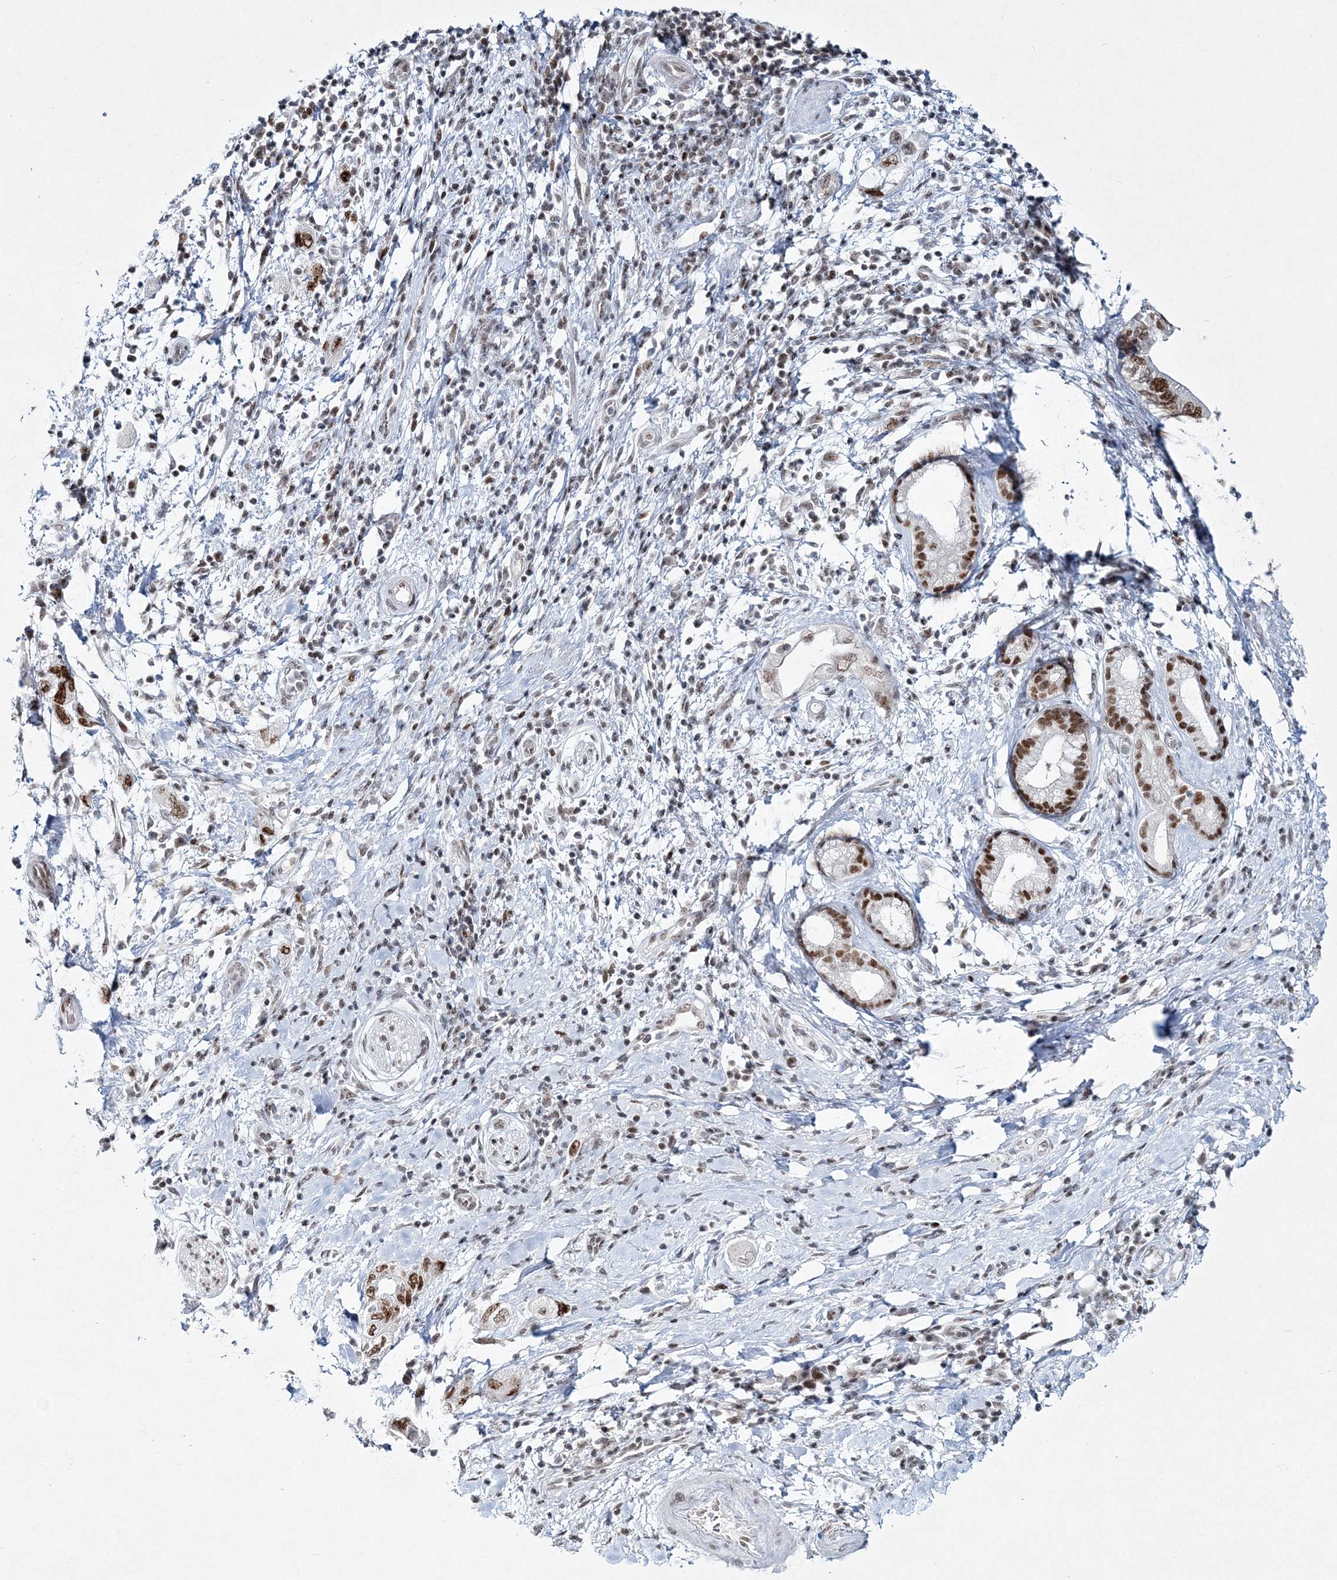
{"staining": {"intensity": "moderate", "quantity": ">75%", "location": "nuclear"}, "tissue": "pancreatic cancer", "cell_type": "Tumor cells", "image_type": "cancer", "snomed": [{"axis": "morphology", "description": "Adenocarcinoma, NOS"}, {"axis": "topography", "description": "Pancreas"}], "caption": "Immunohistochemical staining of pancreatic adenocarcinoma displays moderate nuclear protein staining in about >75% of tumor cells.", "gene": "LRRFIP2", "patient": {"sex": "female", "age": 73}}